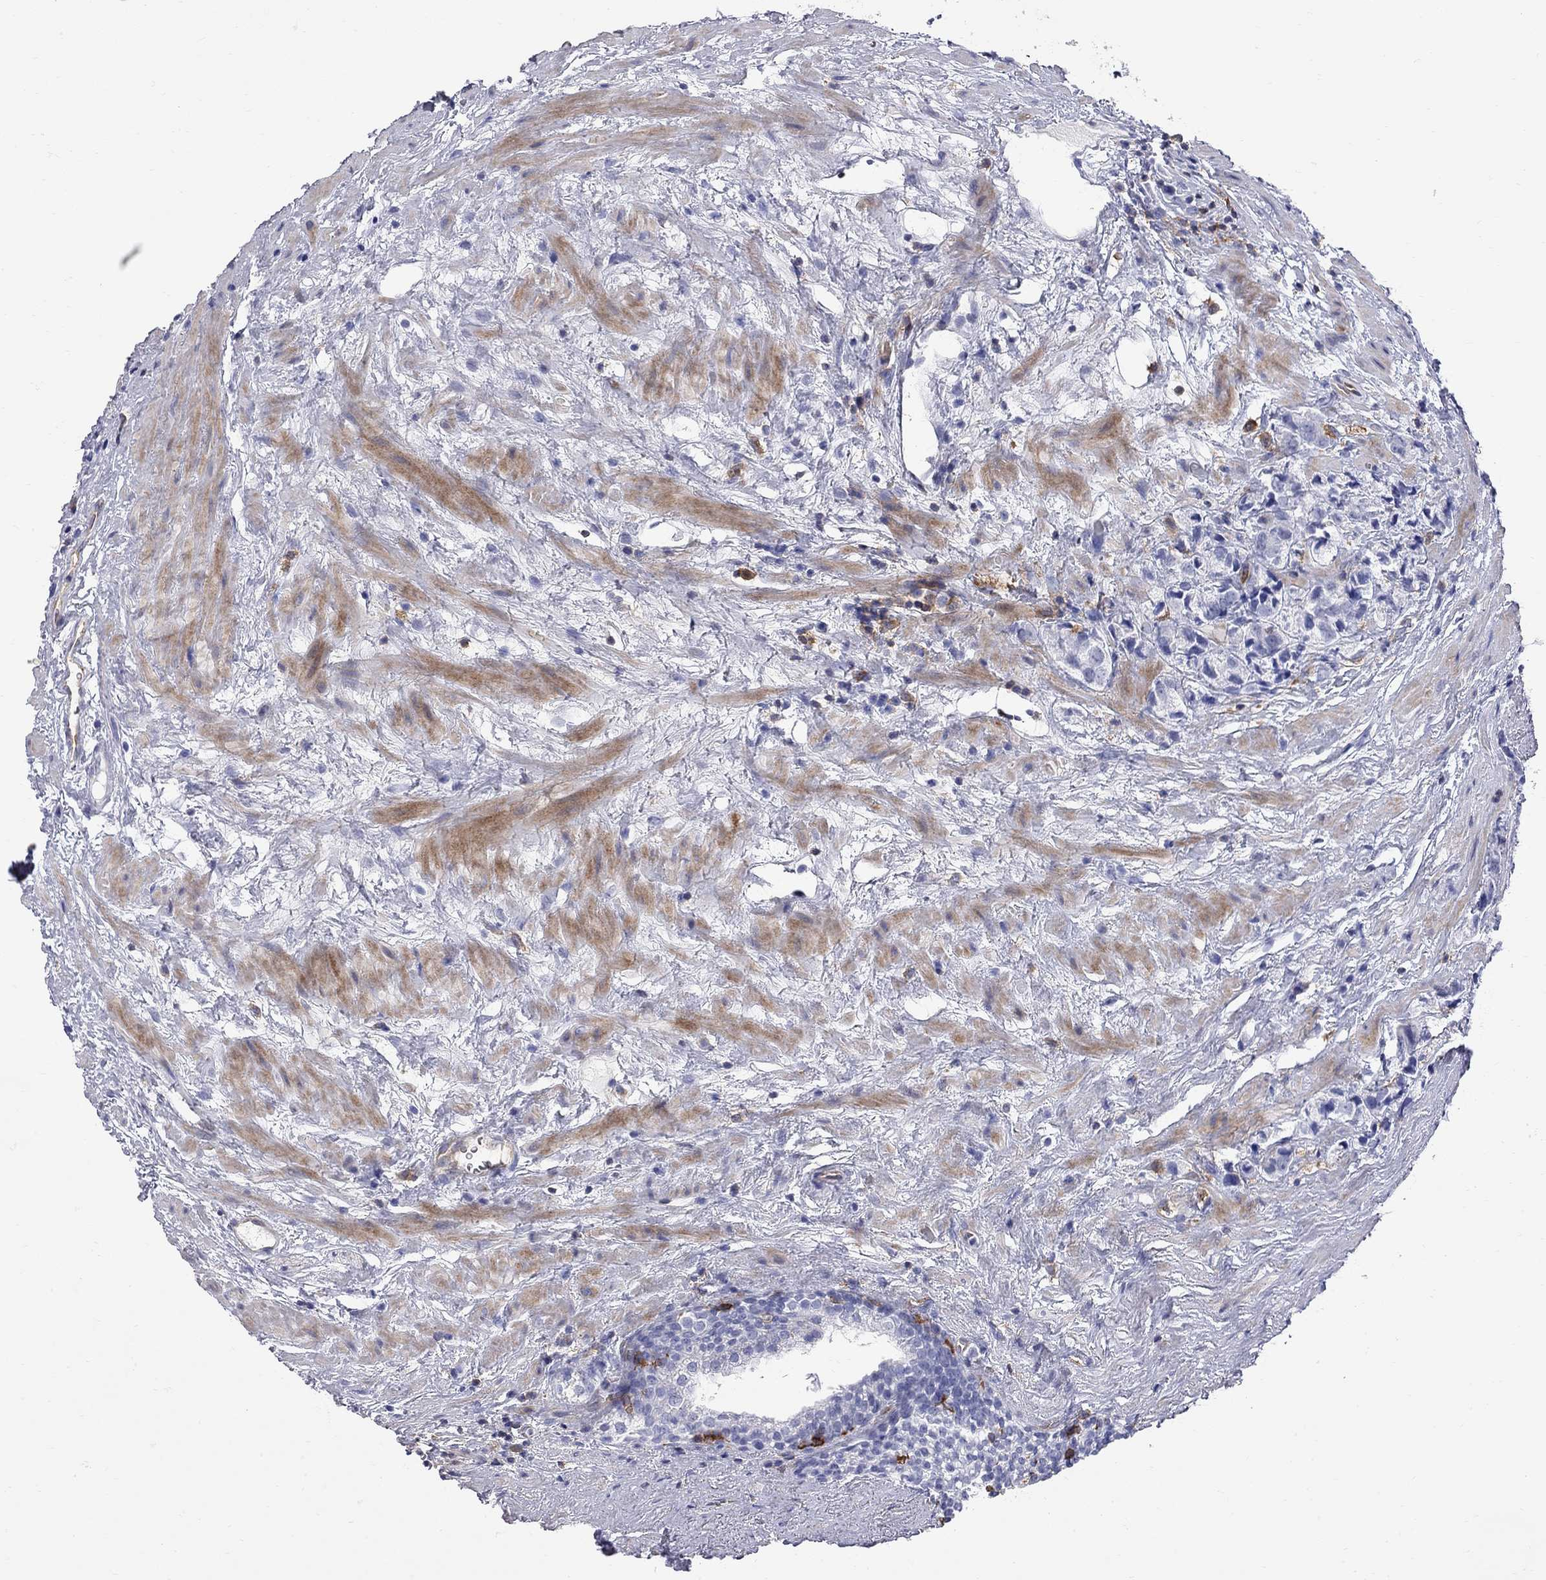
{"staining": {"intensity": "negative", "quantity": "none", "location": "none"}, "tissue": "prostate cancer", "cell_type": "Tumor cells", "image_type": "cancer", "snomed": [{"axis": "morphology", "description": "Adenocarcinoma, NOS"}, {"axis": "topography", "description": "Prostate and seminal vesicle, NOS"}], "caption": "High power microscopy micrograph of an immunohistochemistry image of adenocarcinoma (prostate), revealing no significant staining in tumor cells.", "gene": "ABI3", "patient": {"sex": "male", "age": 63}}